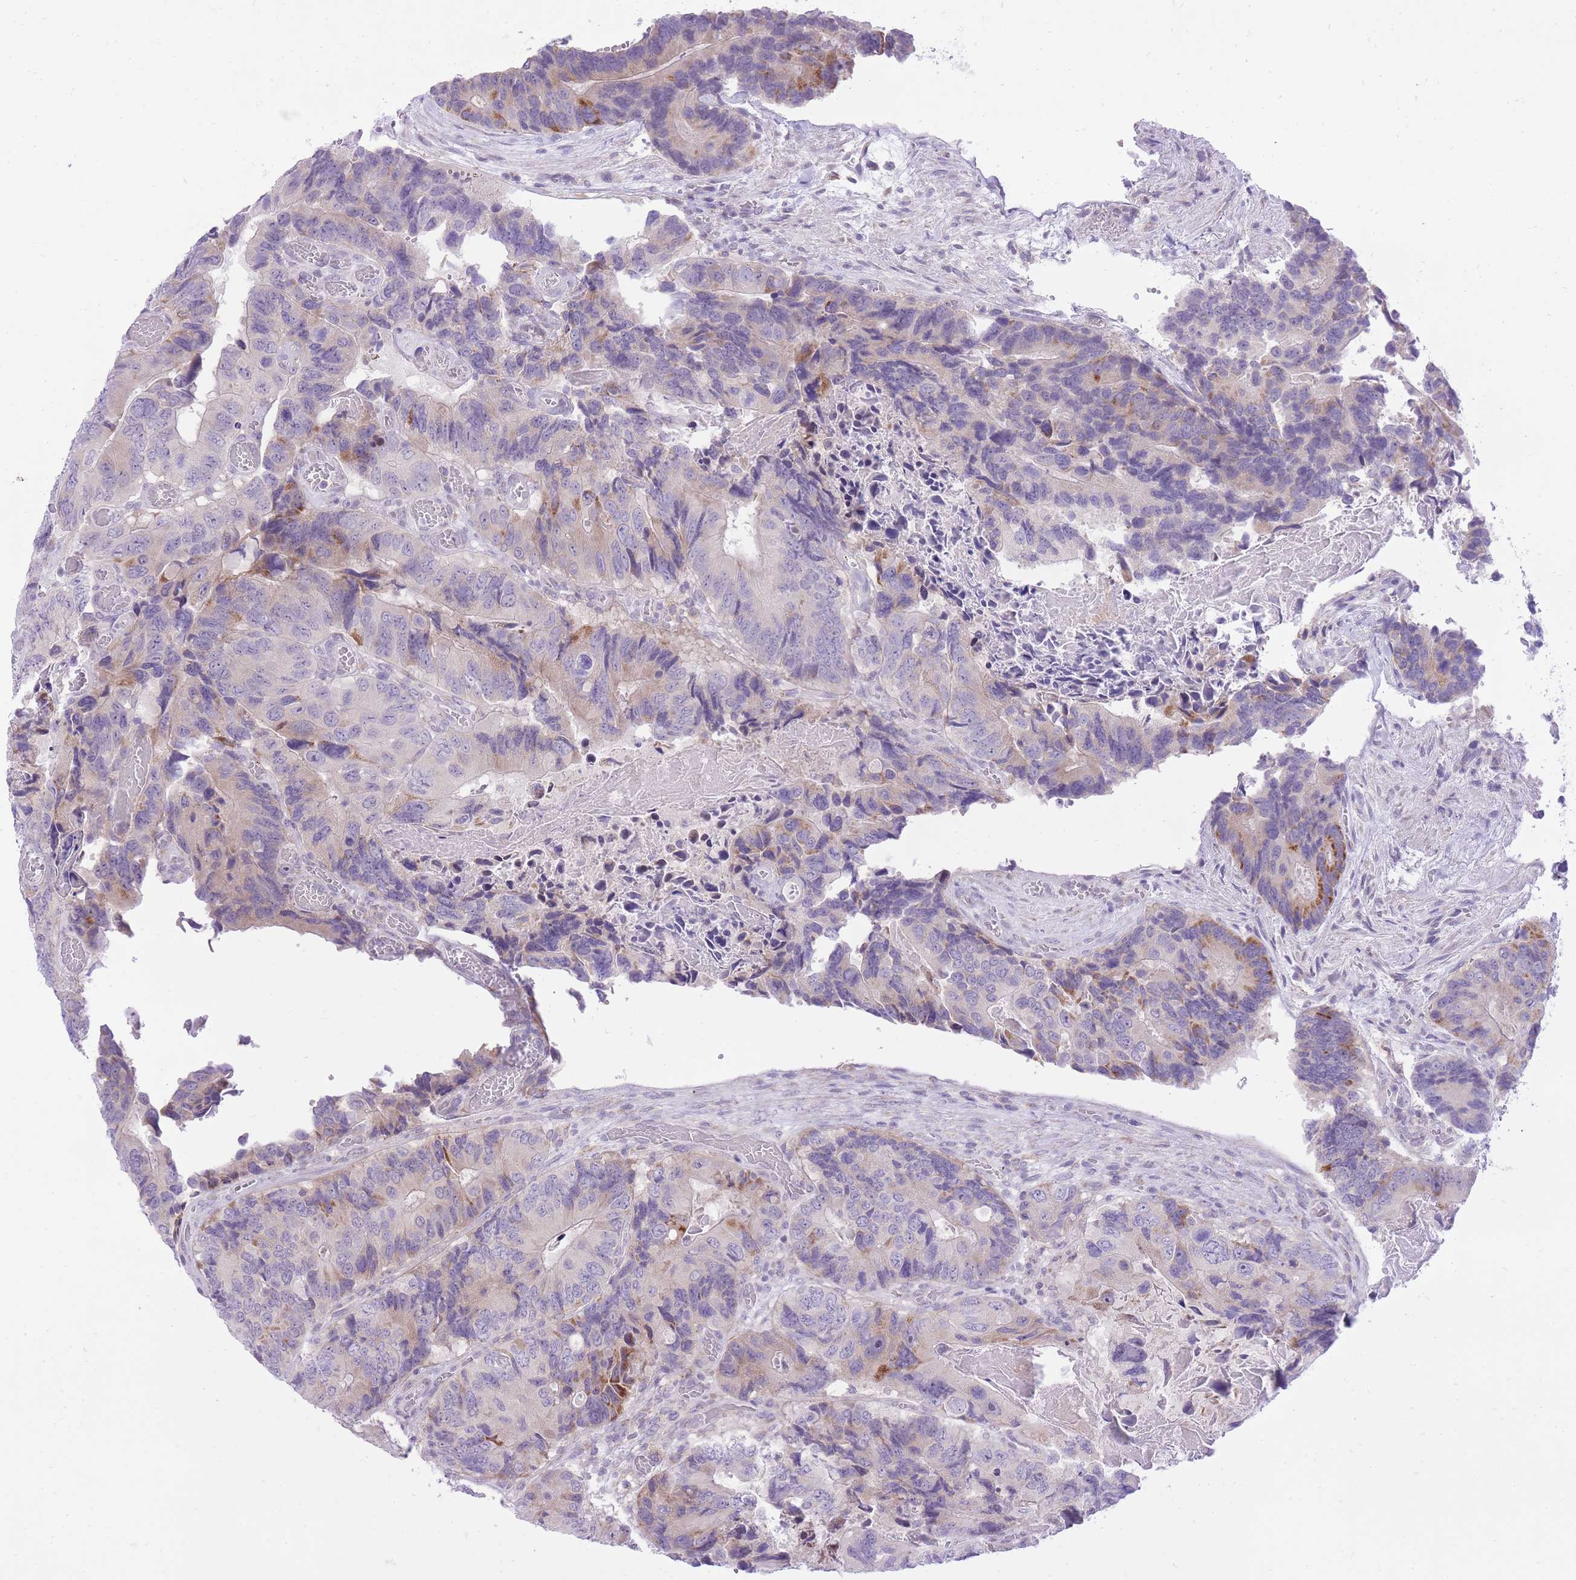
{"staining": {"intensity": "moderate", "quantity": "<25%", "location": "cytoplasmic/membranous"}, "tissue": "colorectal cancer", "cell_type": "Tumor cells", "image_type": "cancer", "snomed": [{"axis": "morphology", "description": "Adenocarcinoma, NOS"}, {"axis": "topography", "description": "Colon"}], "caption": "Tumor cells demonstrate moderate cytoplasmic/membranous staining in approximately <25% of cells in adenocarcinoma (colorectal). (IHC, brightfield microscopy, high magnification).", "gene": "DENND2D", "patient": {"sex": "male", "age": 84}}